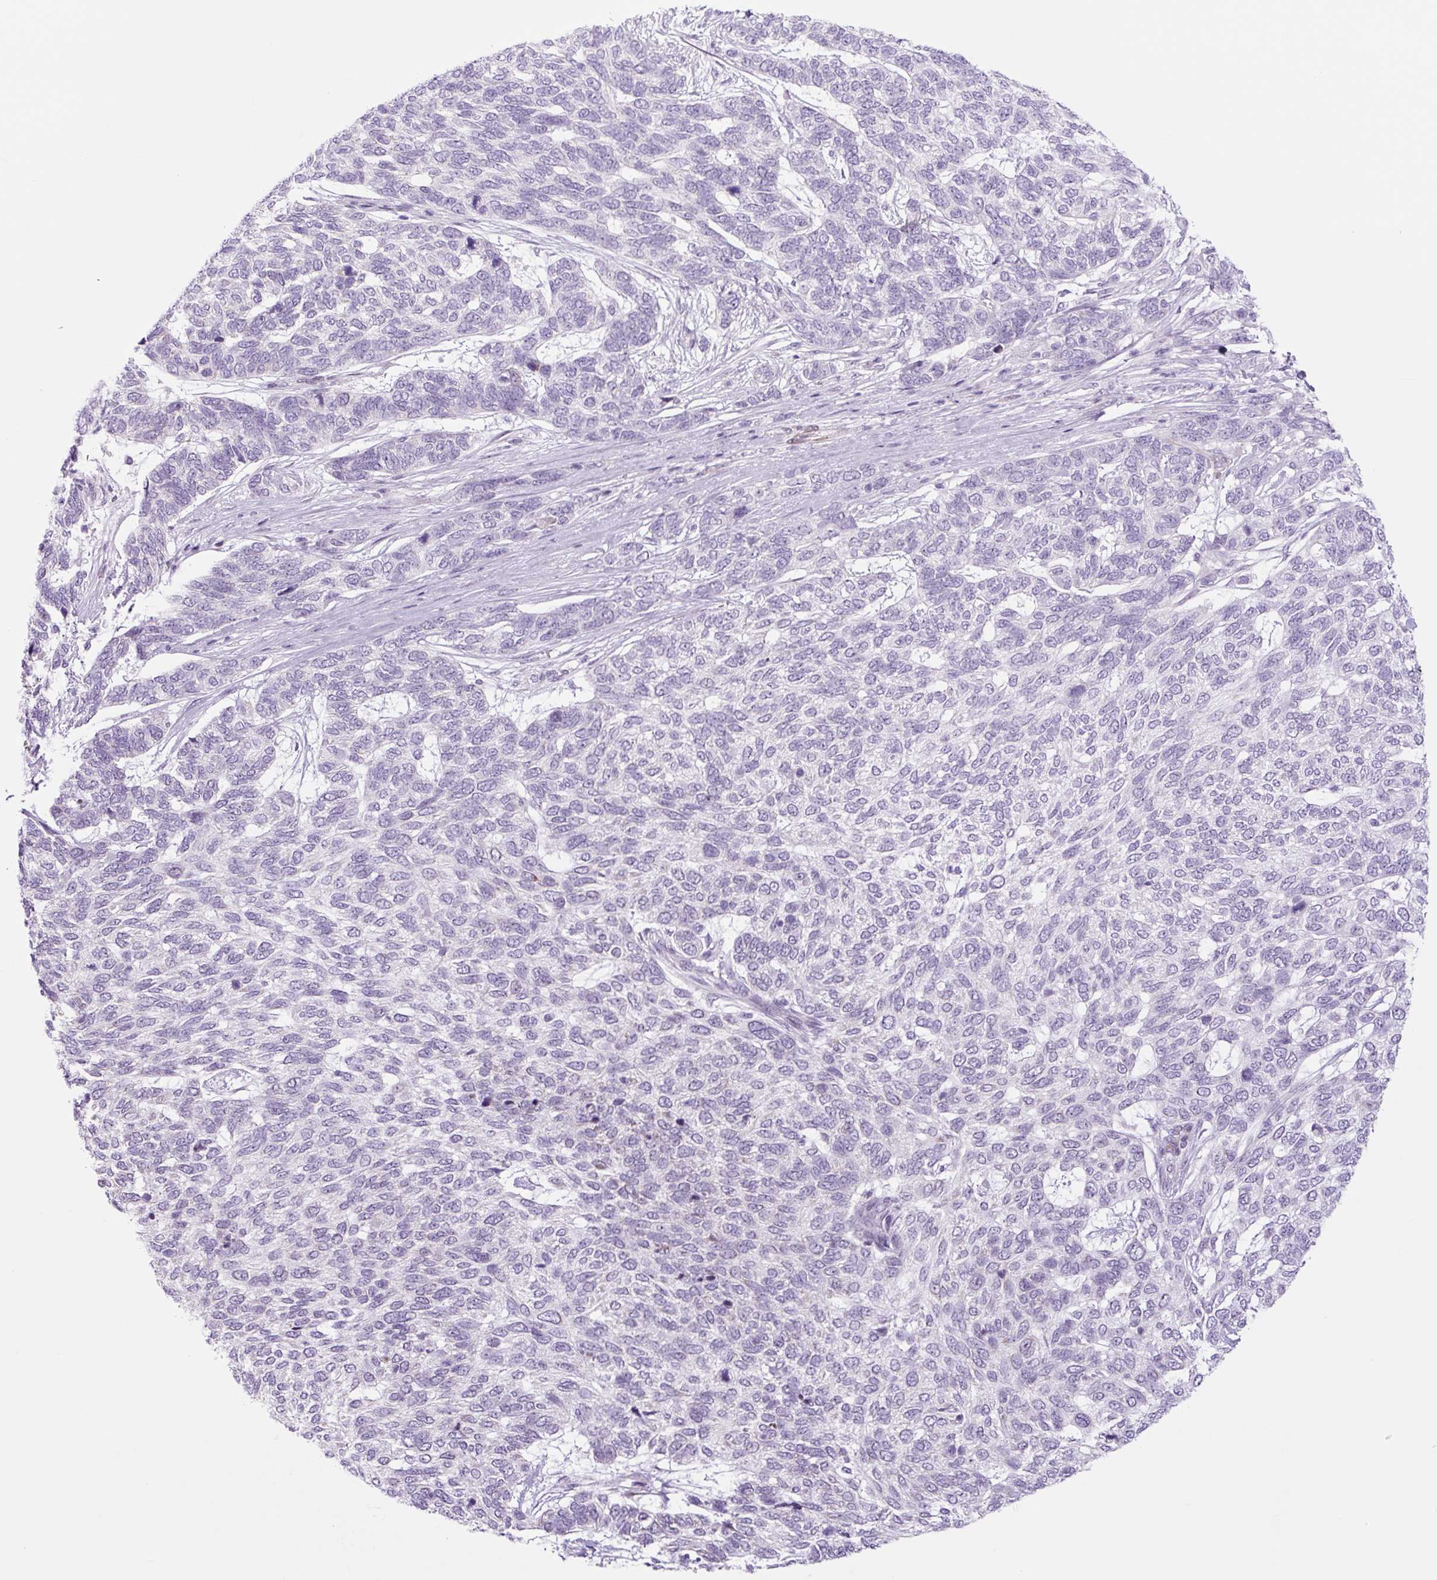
{"staining": {"intensity": "negative", "quantity": "none", "location": "none"}, "tissue": "skin cancer", "cell_type": "Tumor cells", "image_type": "cancer", "snomed": [{"axis": "morphology", "description": "Basal cell carcinoma"}, {"axis": "topography", "description": "Skin"}], "caption": "Protein analysis of skin basal cell carcinoma exhibits no significant staining in tumor cells.", "gene": "RRS1", "patient": {"sex": "female", "age": 65}}